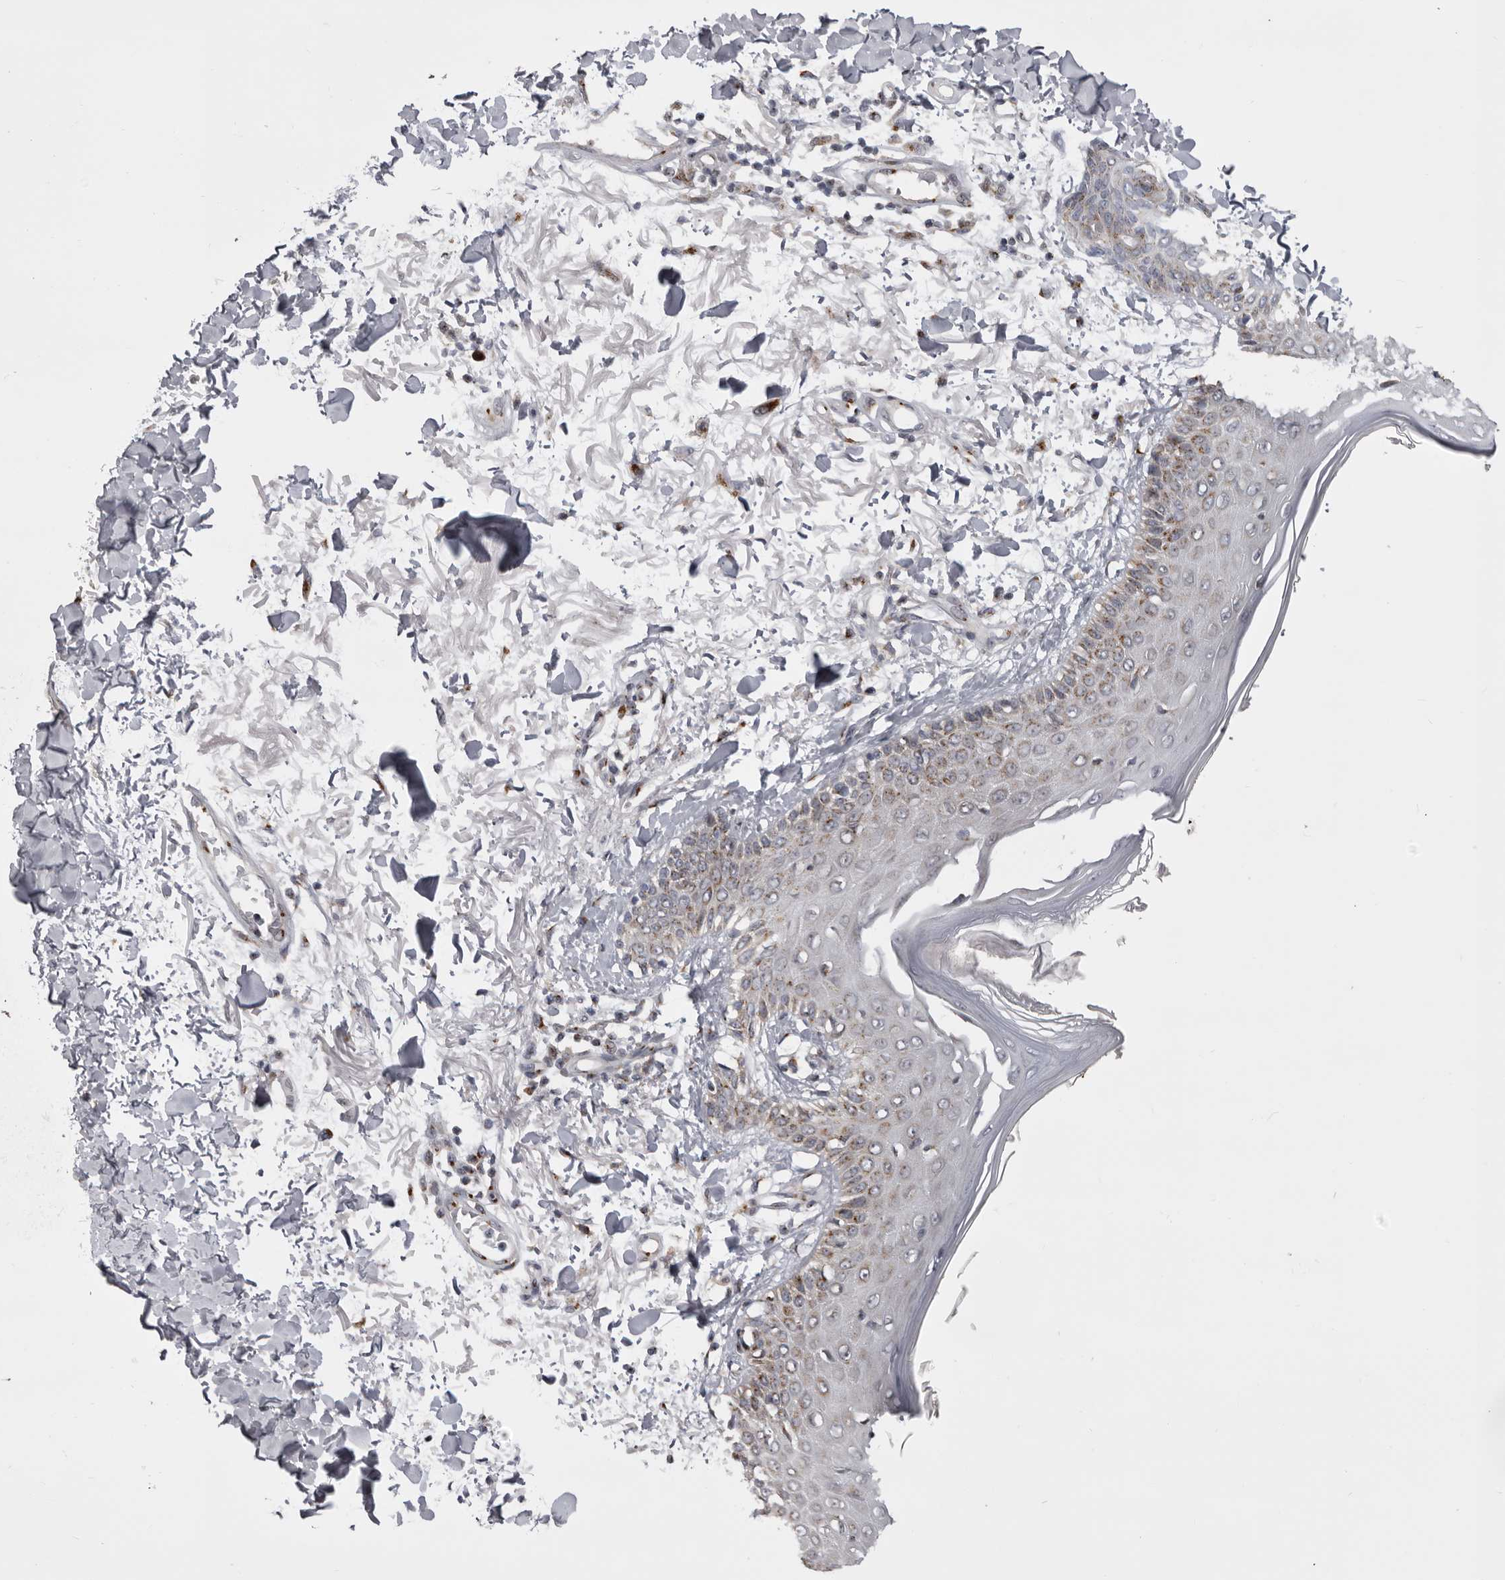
{"staining": {"intensity": "negative", "quantity": "none", "location": "none"}, "tissue": "skin", "cell_type": "Fibroblasts", "image_type": "normal", "snomed": [{"axis": "morphology", "description": "Normal tissue, NOS"}, {"axis": "morphology", "description": "Squamous cell carcinoma, NOS"}, {"axis": "topography", "description": "Skin"}, {"axis": "topography", "description": "Peripheral nerve tissue"}], "caption": "Fibroblasts show no significant staining in unremarkable skin. (Immunohistochemistry, brightfield microscopy, high magnification).", "gene": "WDR47", "patient": {"sex": "male", "age": 83}}